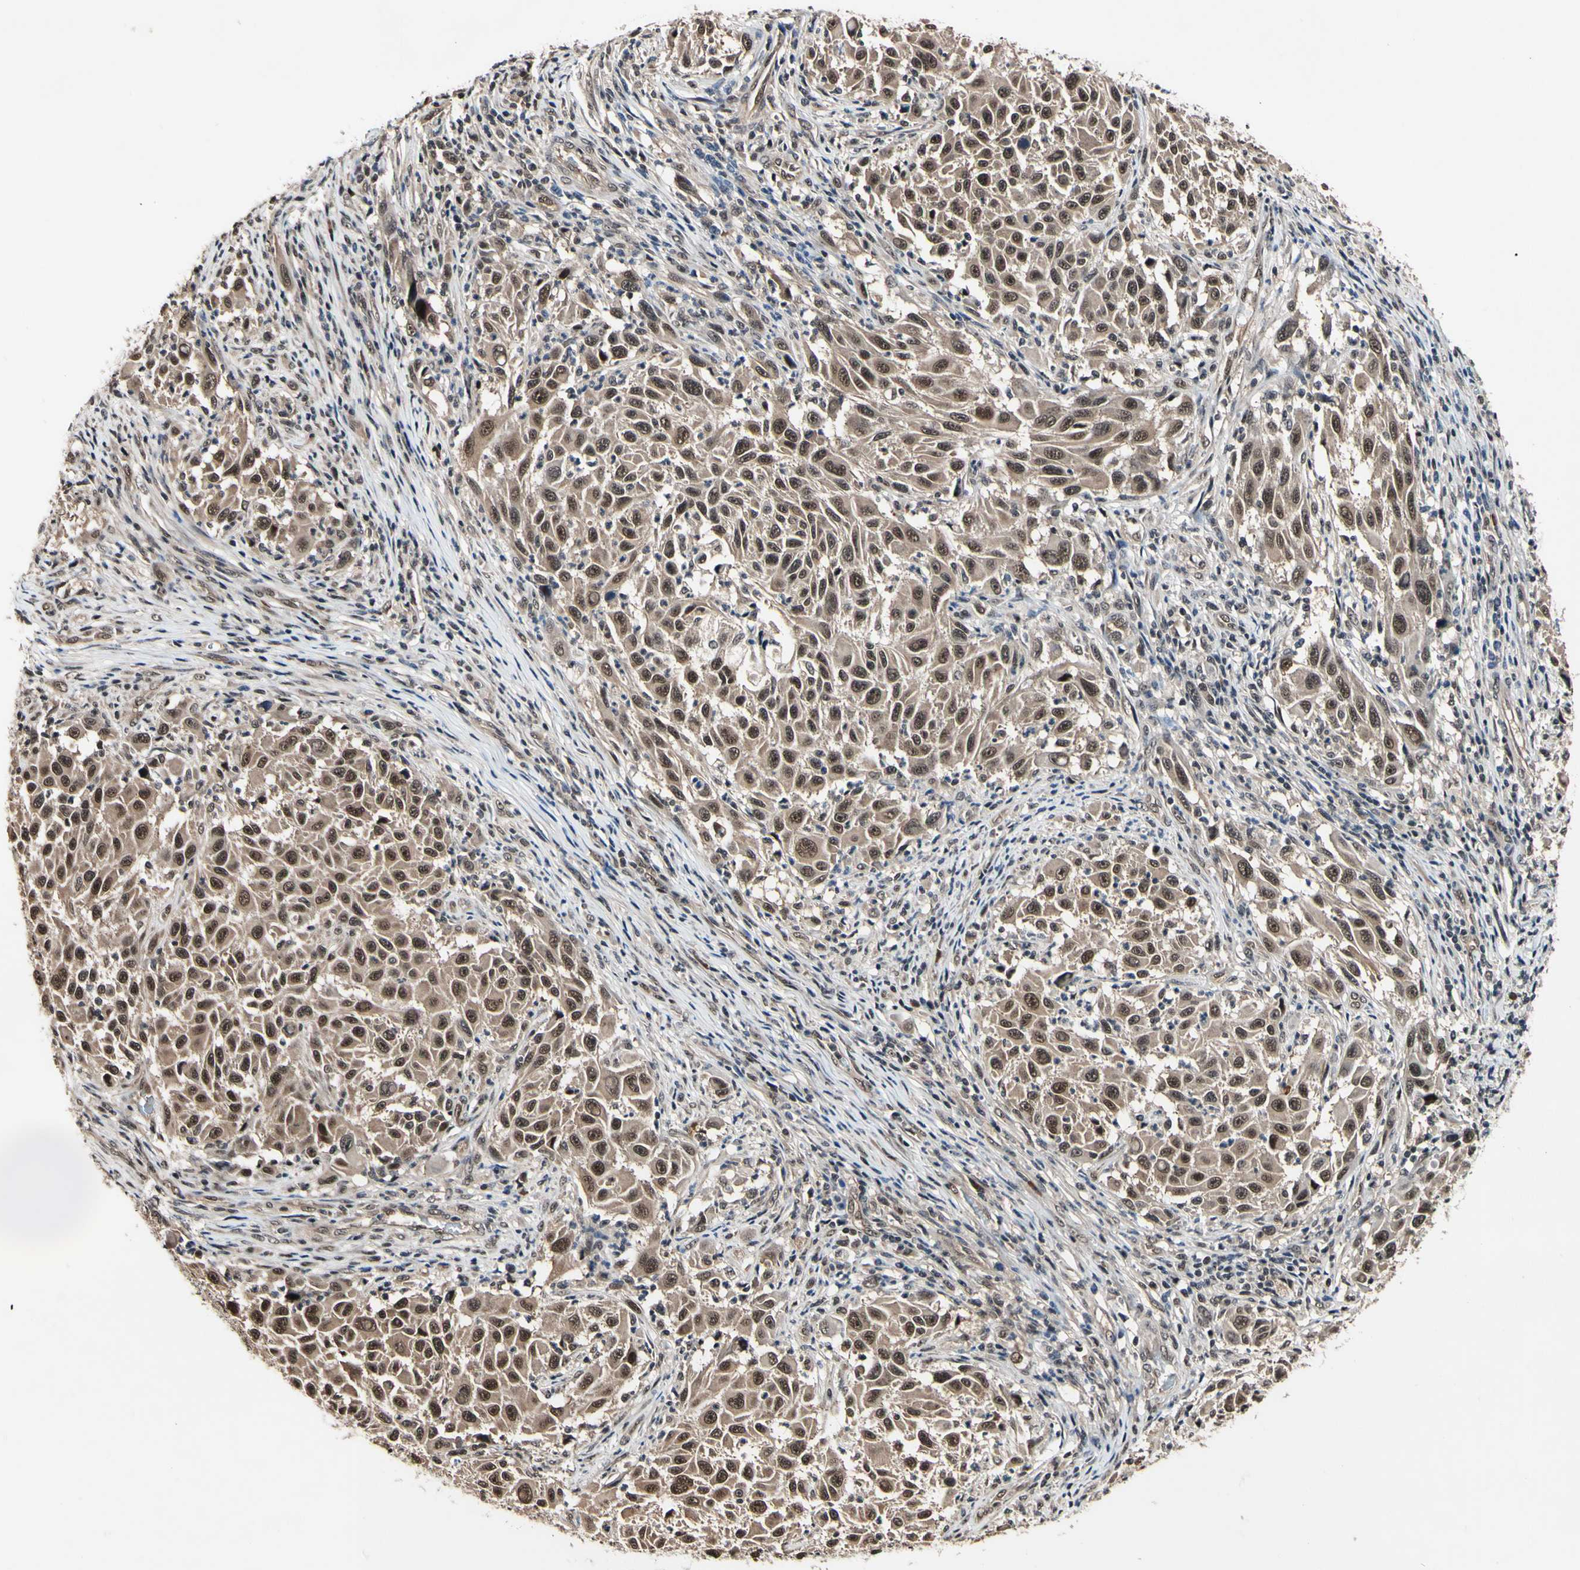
{"staining": {"intensity": "weak", "quantity": ">75%", "location": "cytoplasmic/membranous,nuclear"}, "tissue": "melanoma", "cell_type": "Tumor cells", "image_type": "cancer", "snomed": [{"axis": "morphology", "description": "Malignant melanoma, Metastatic site"}, {"axis": "topography", "description": "Lymph node"}], "caption": "Immunohistochemical staining of human melanoma demonstrates low levels of weak cytoplasmic/membranous and nuclear expression in about >75% of tumor cells. Nuclei are stained in blue.", "gene": "PSMD10", "patient": {"sex": "male", "age": 61}}